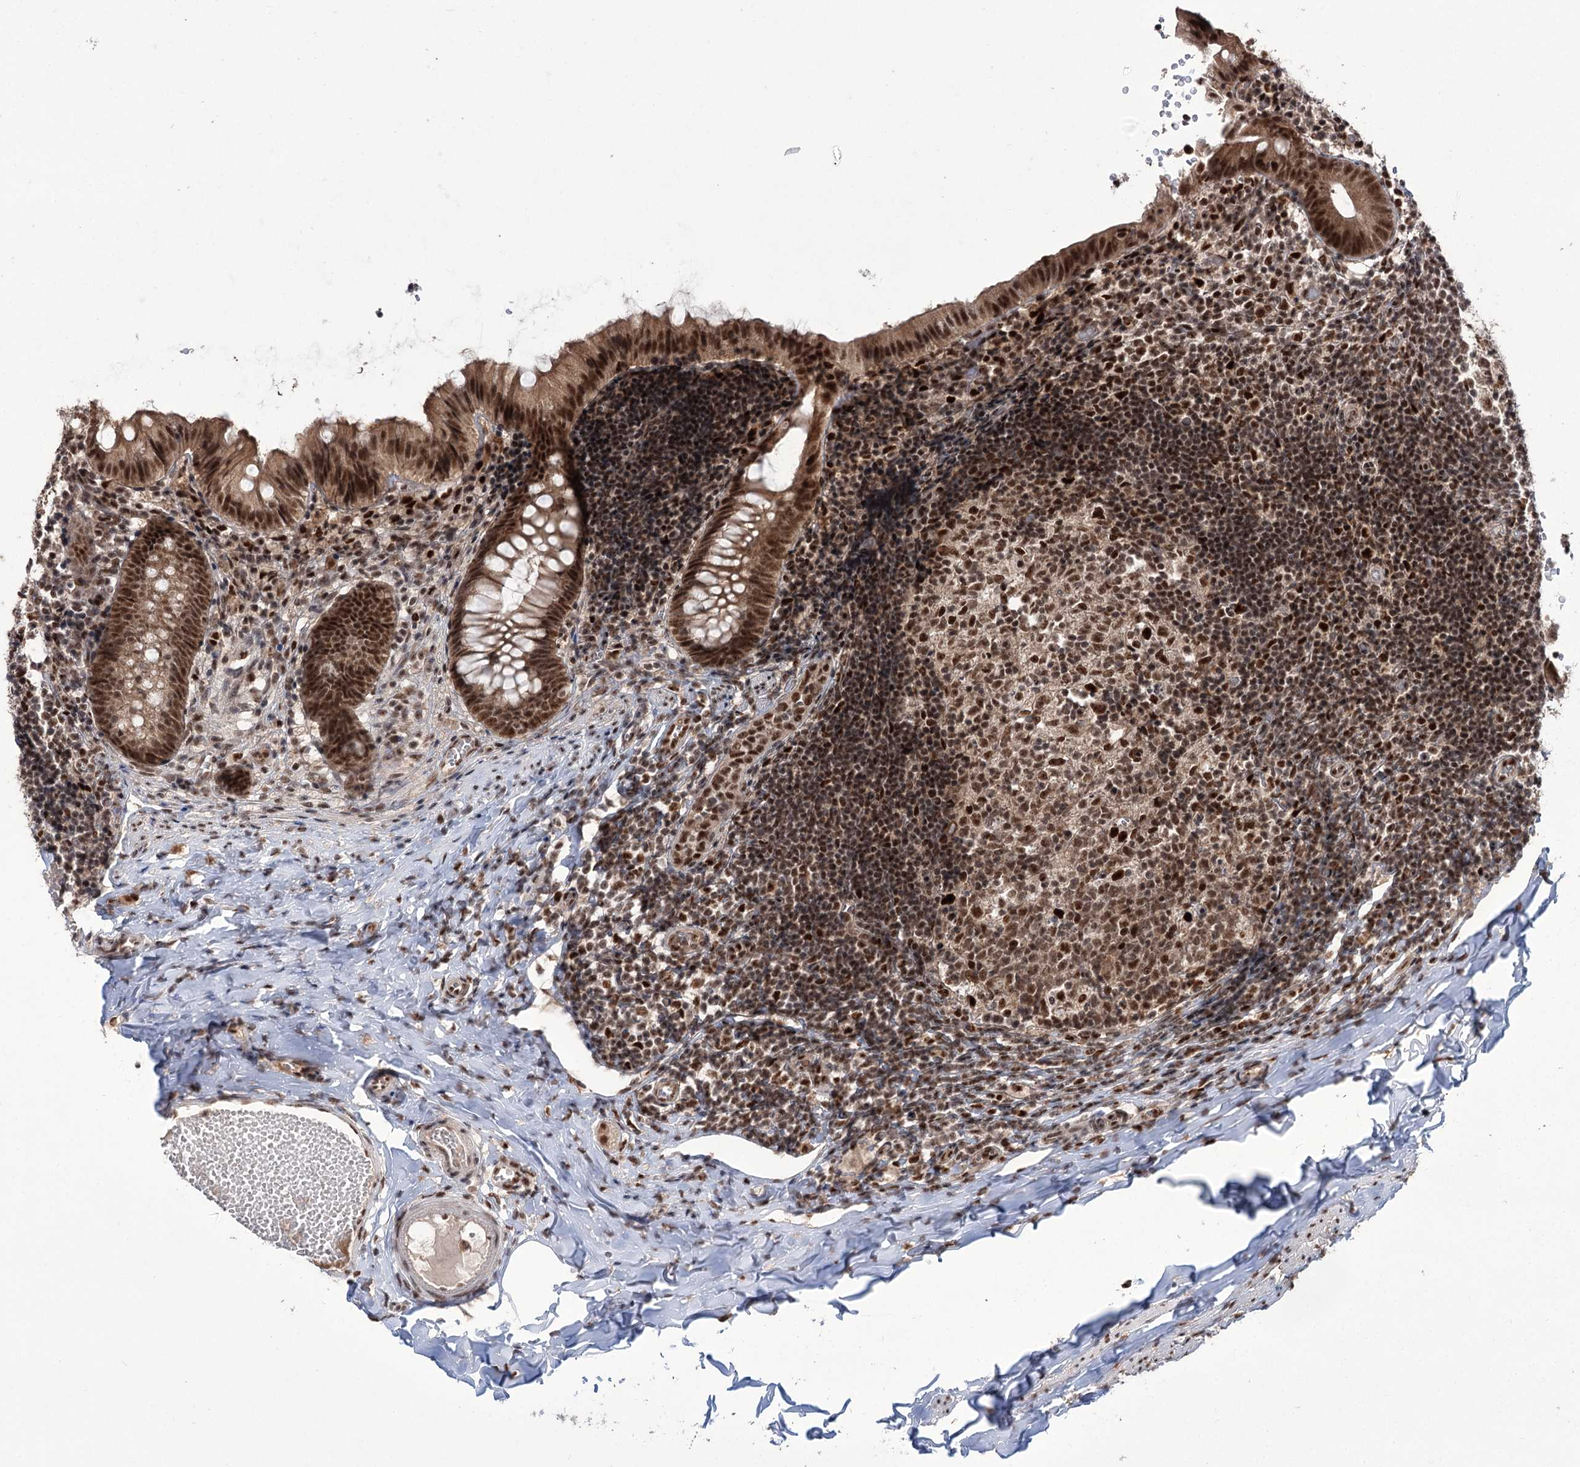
{"staining": {"intensity": "strong", "quantity": ">75%", "location": "nuclear"}, "tissue": "appendix", "cell_type": "Glandular cells", "image_type": "normal", "snomed": [{"axis": "morphology", "description": "Normal tissue, NOS"}, {"axis": "topography", "description": "Appendix"}], "caption": "Unremarkable appendix shows strong nuclear positivity in approximately >75% of glandular cells Nuclei are stained in blue..", "gene": "ERCC3", "patient": {"sex": "male", "age": 8}}